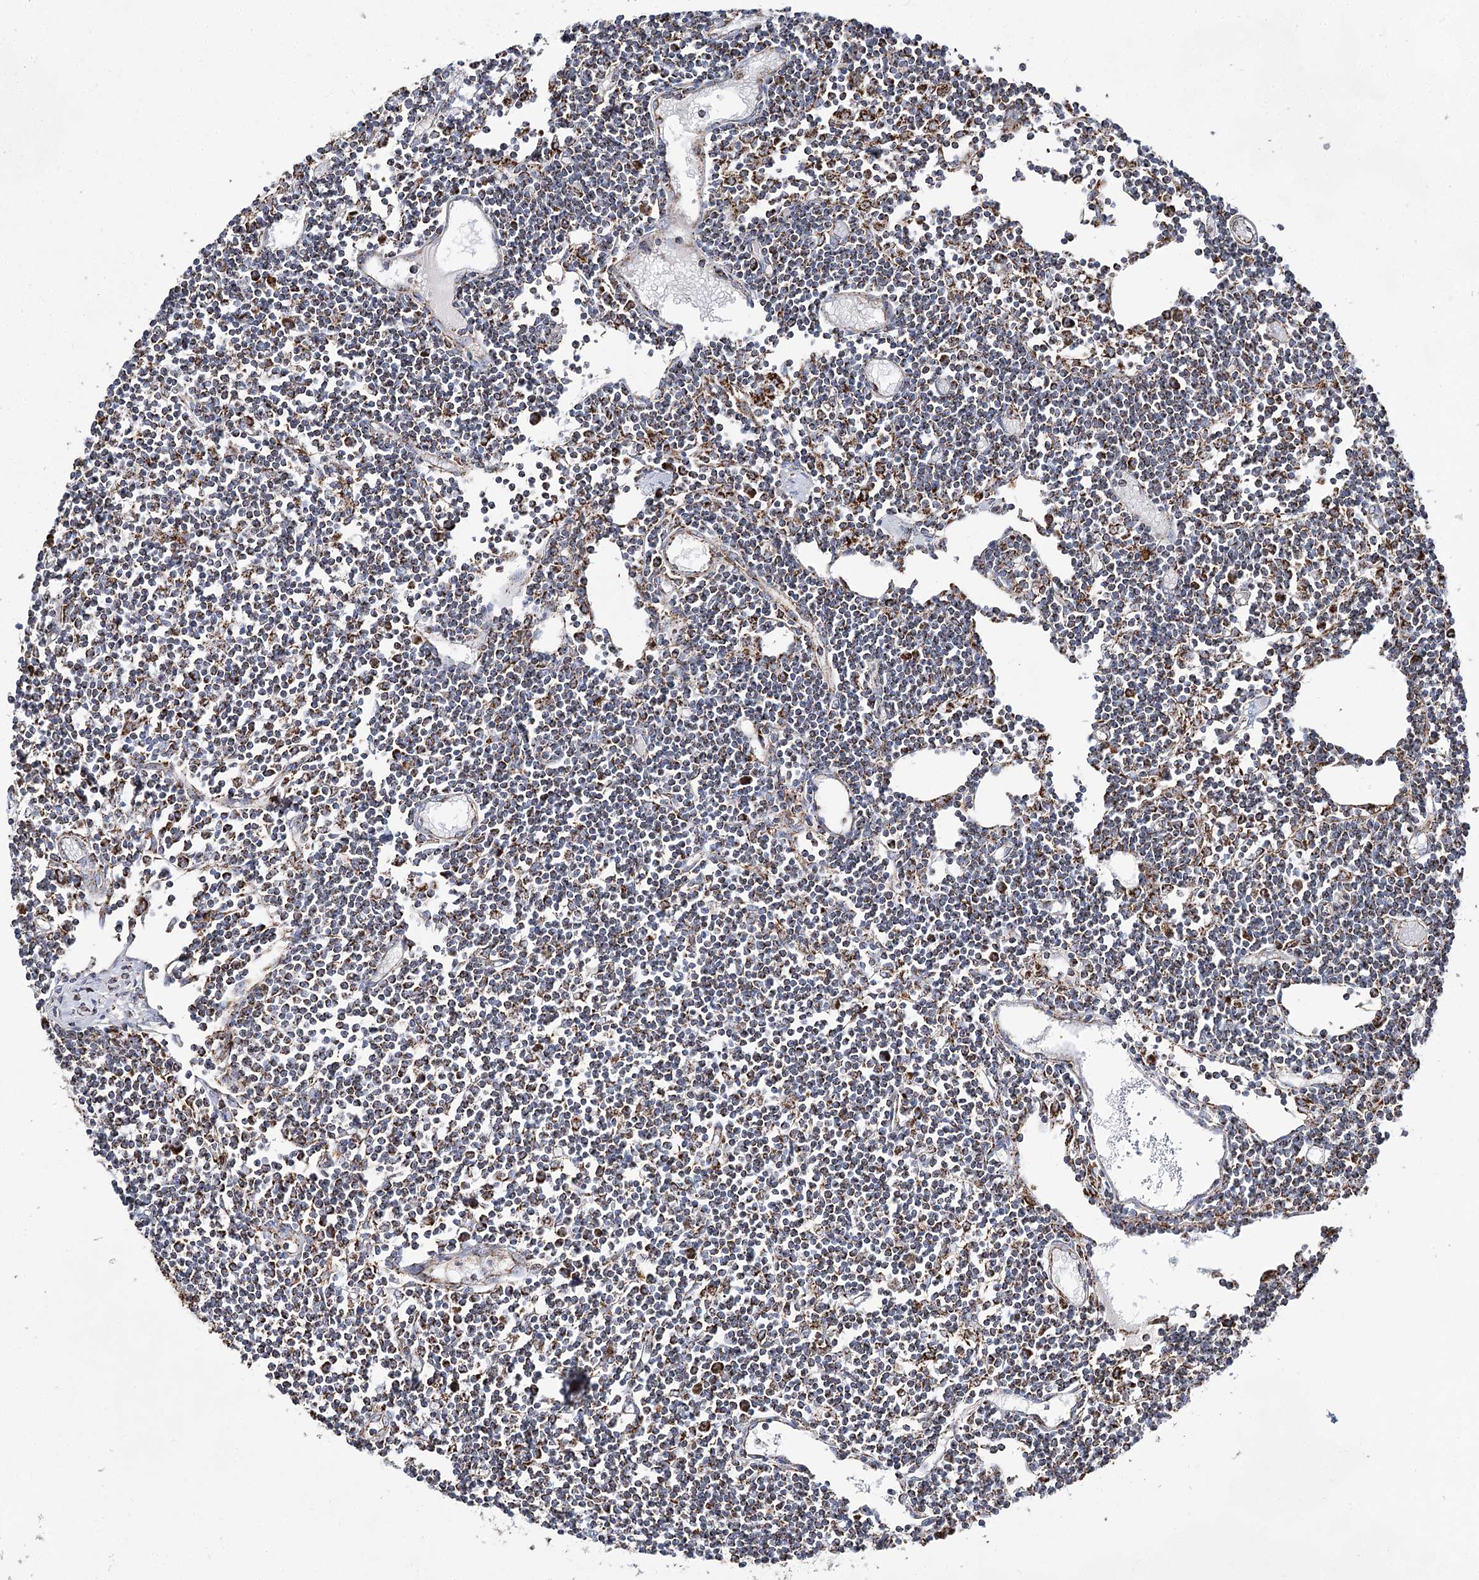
{"staining": {"intensity": "strong", "quantity": ">75%", "location": "cytoplasmic/membranous"}, "tissue": "lymph node", "cell_type": "Germinal center cells", "image_type": "normal", "snomed": [{"axis": "morphology", "description": "Normal tissue, NOS"}, {"axis": "topography", "description": "Lymph node"}], "caption": "DAB immunohistochemical staining of normal human lymph node exhibits strong cytoplasmic/membranous protein staining in approximately >75% of germinal center cells.", "gene": "NADK2", "patient": {"sex": "female", "age": 11}}